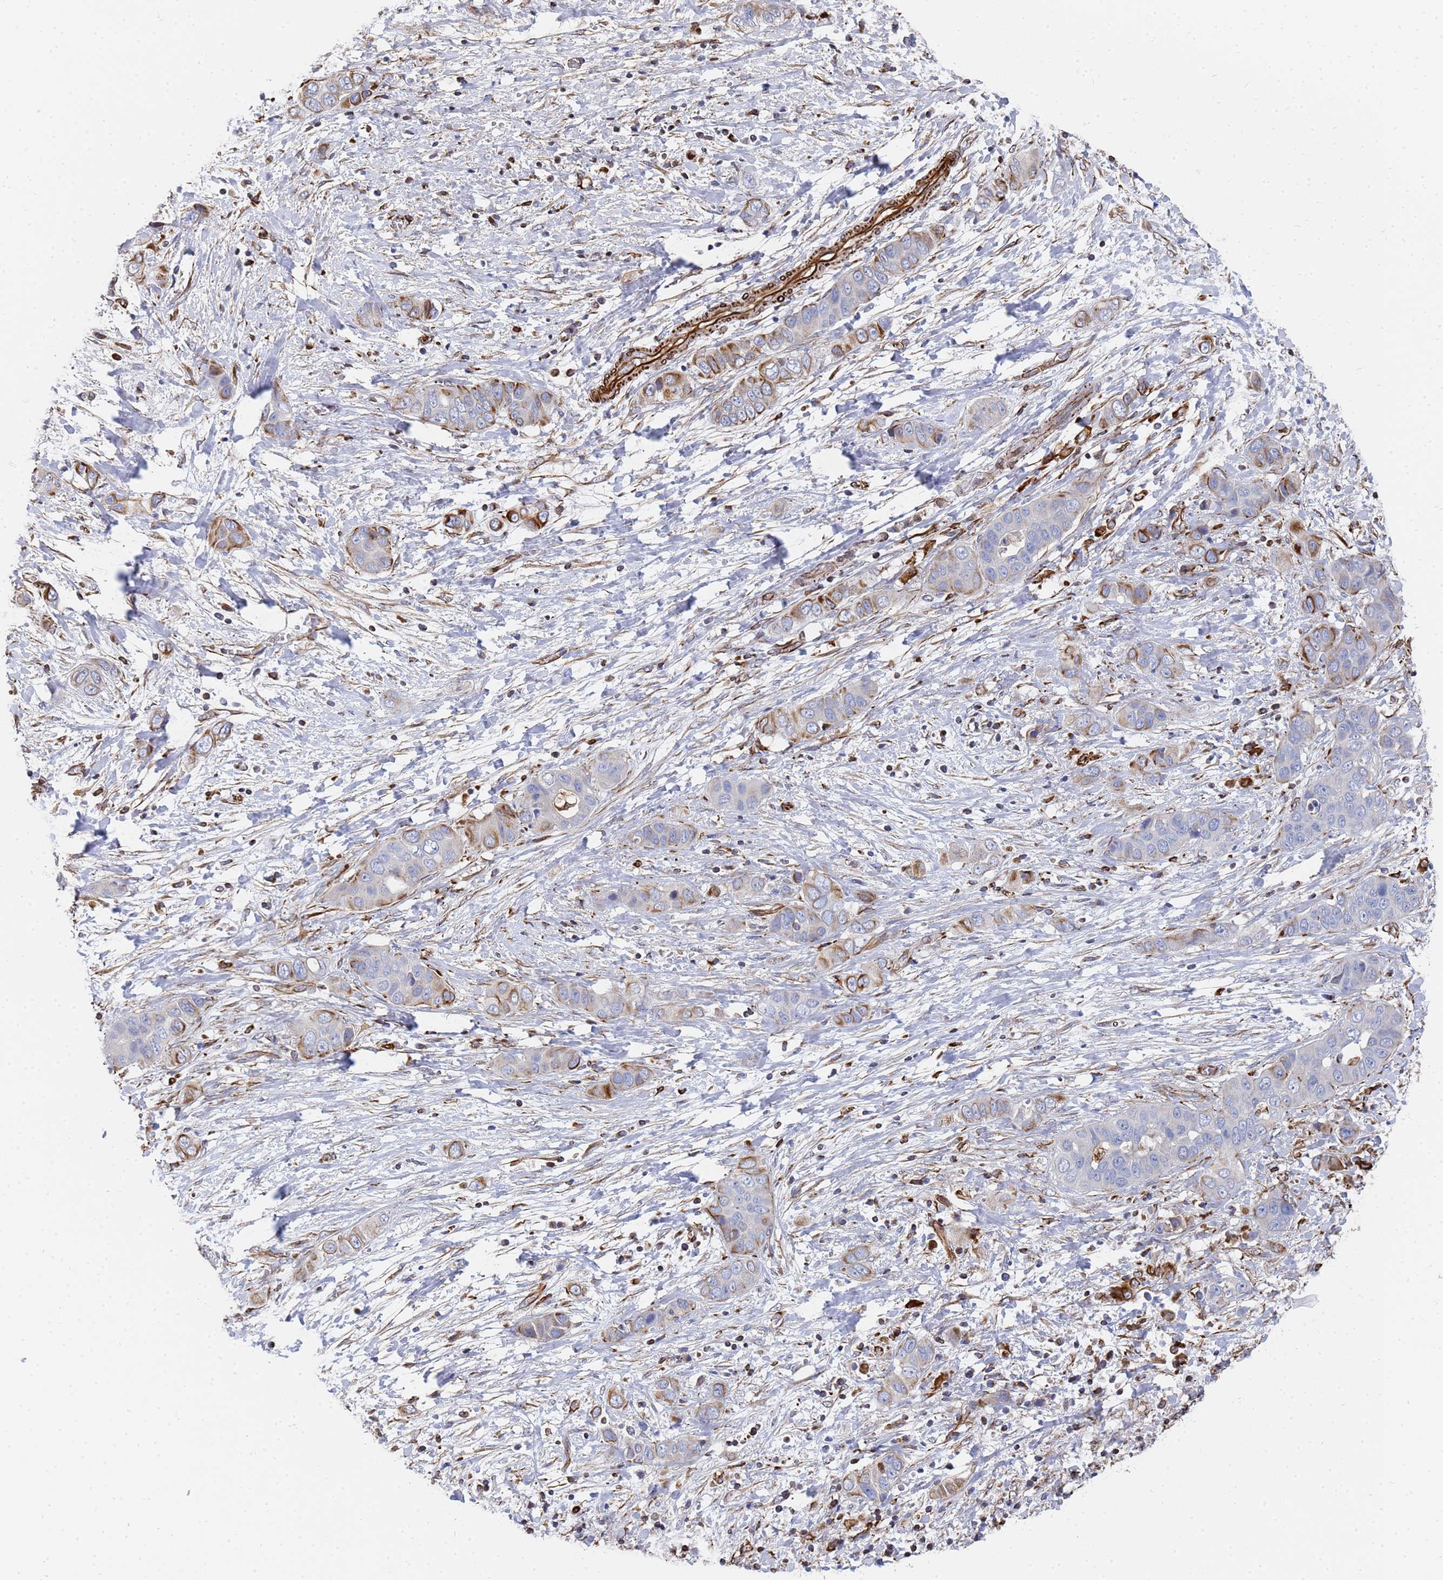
{"staining": {"intensity": "moderate", "quantity": "25%-75%", "location": "cytoplasmic/membranous"}, "tissue": "liver cancer", "cell_type": "Tumor cells", "image_type": "cancer", "snomed": [{"axis": "morphology", "description": "Cholangiocarcinoma"}, {"axis": "topography", "description": "Liver"}], "caption": "IHC micrograph of neoplastic tissue: human cholangiocarcinoma (liver) stained using IHC exhibits medium levels of moderate protein expression localized specifically in the cytoplasmic/membranous of tumor cells, appearing as a cytoplasmic/membranous brown color.", "gene": "SYT13", "patient": {"sex": "female", "age": 52}}